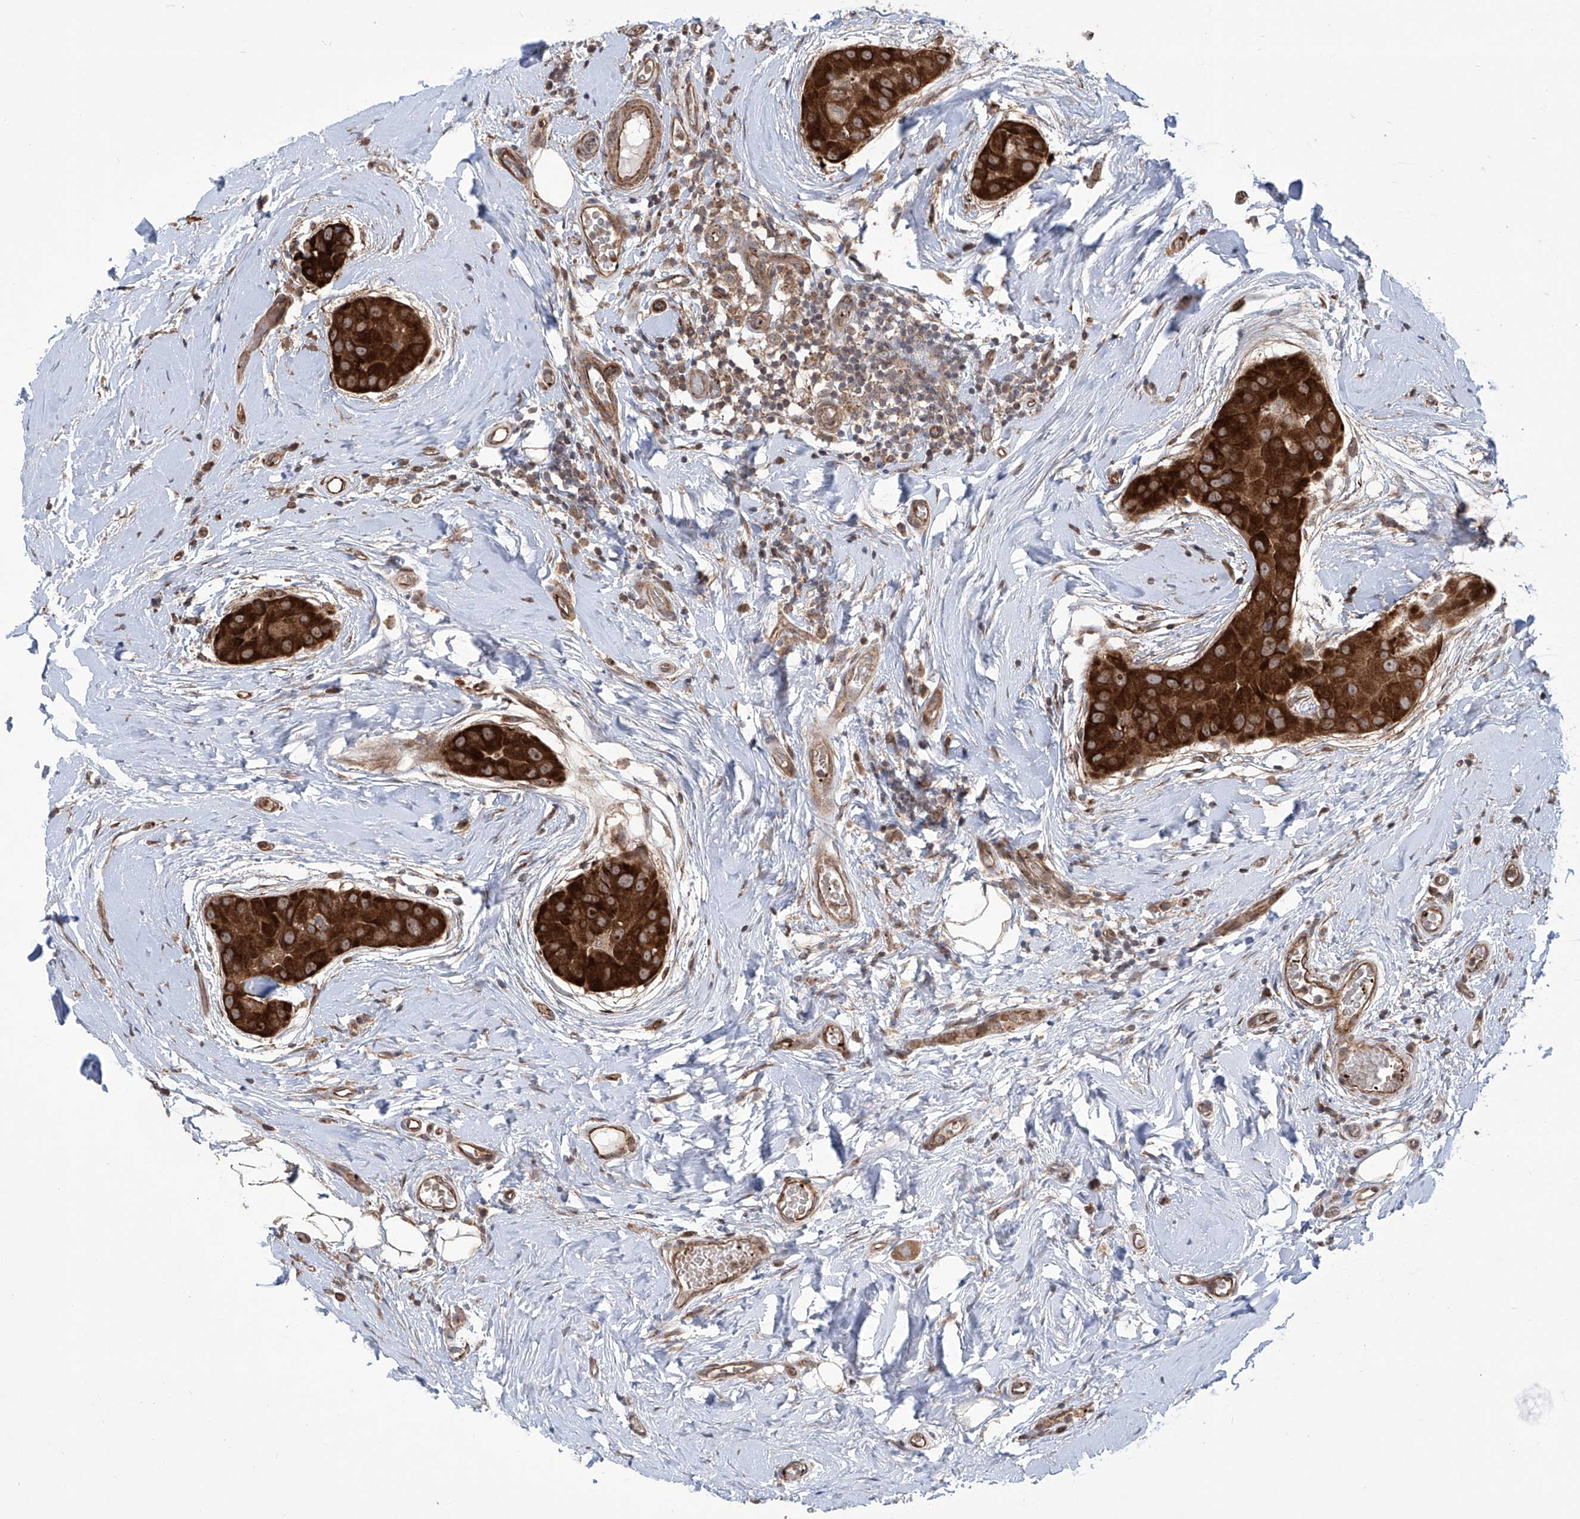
{"staining": {"intensity": "strong", "quantity": ">75%", "location": "cytoplasmic/membranous"}, "tissue": "thyroid cancer", "cell_type": "Tumor cells", "image_type": "cancer", "snomed": [{"axis": "morphology", "description": "Papillary adenocarcinoma, NOS"}, {"axis": "topography", "description": "Thyroid gland"}], "caption": "High-power microscopy captured an immunohistochemistry photomicrograph of thyroid cancer (papillary adenocarcinoma), revealing strong cytoplasmic/membranous staining in about >75% of tumor cells.", "gene": "APAF1", "patient": {"sex": "male", "age": 33}}